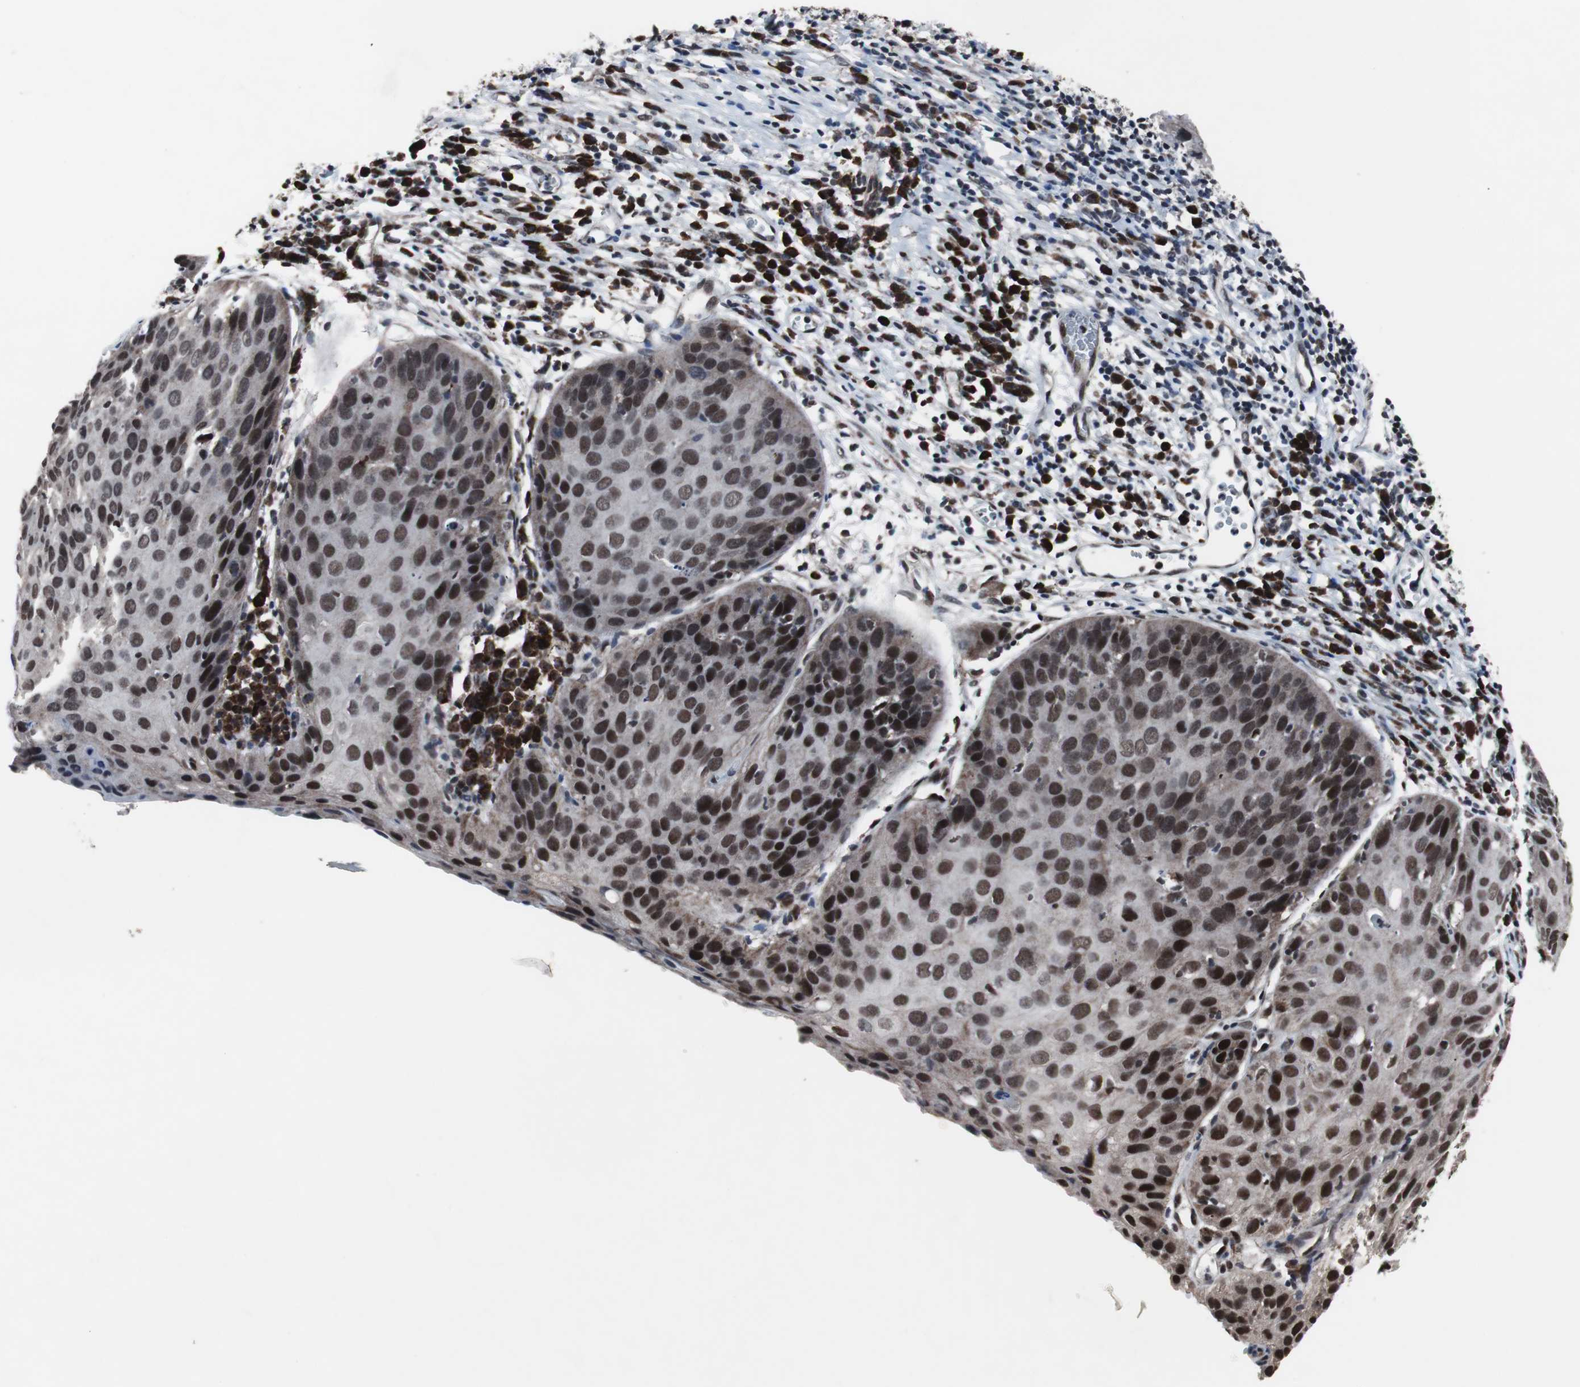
{"staining": {"intensity": "strong", "quantity": ">75%", "location": "nuclear"}, "tissue": "cervical cancer", "cell_type": "Tumor cells", "image_type": "cancer", "snomed": [{"axis": "morphology", "description": "Squamous cell carcinoma, NOS"}, {"axis": "topography", "description": "Cervix"}], "caption": "A high amount of strong nuclear positivity is present in approximately >75% of tumor cells in cervical cancer tissue.", "gene": "GTF2F2", "patient": {"sex": "female", "age": 38}}